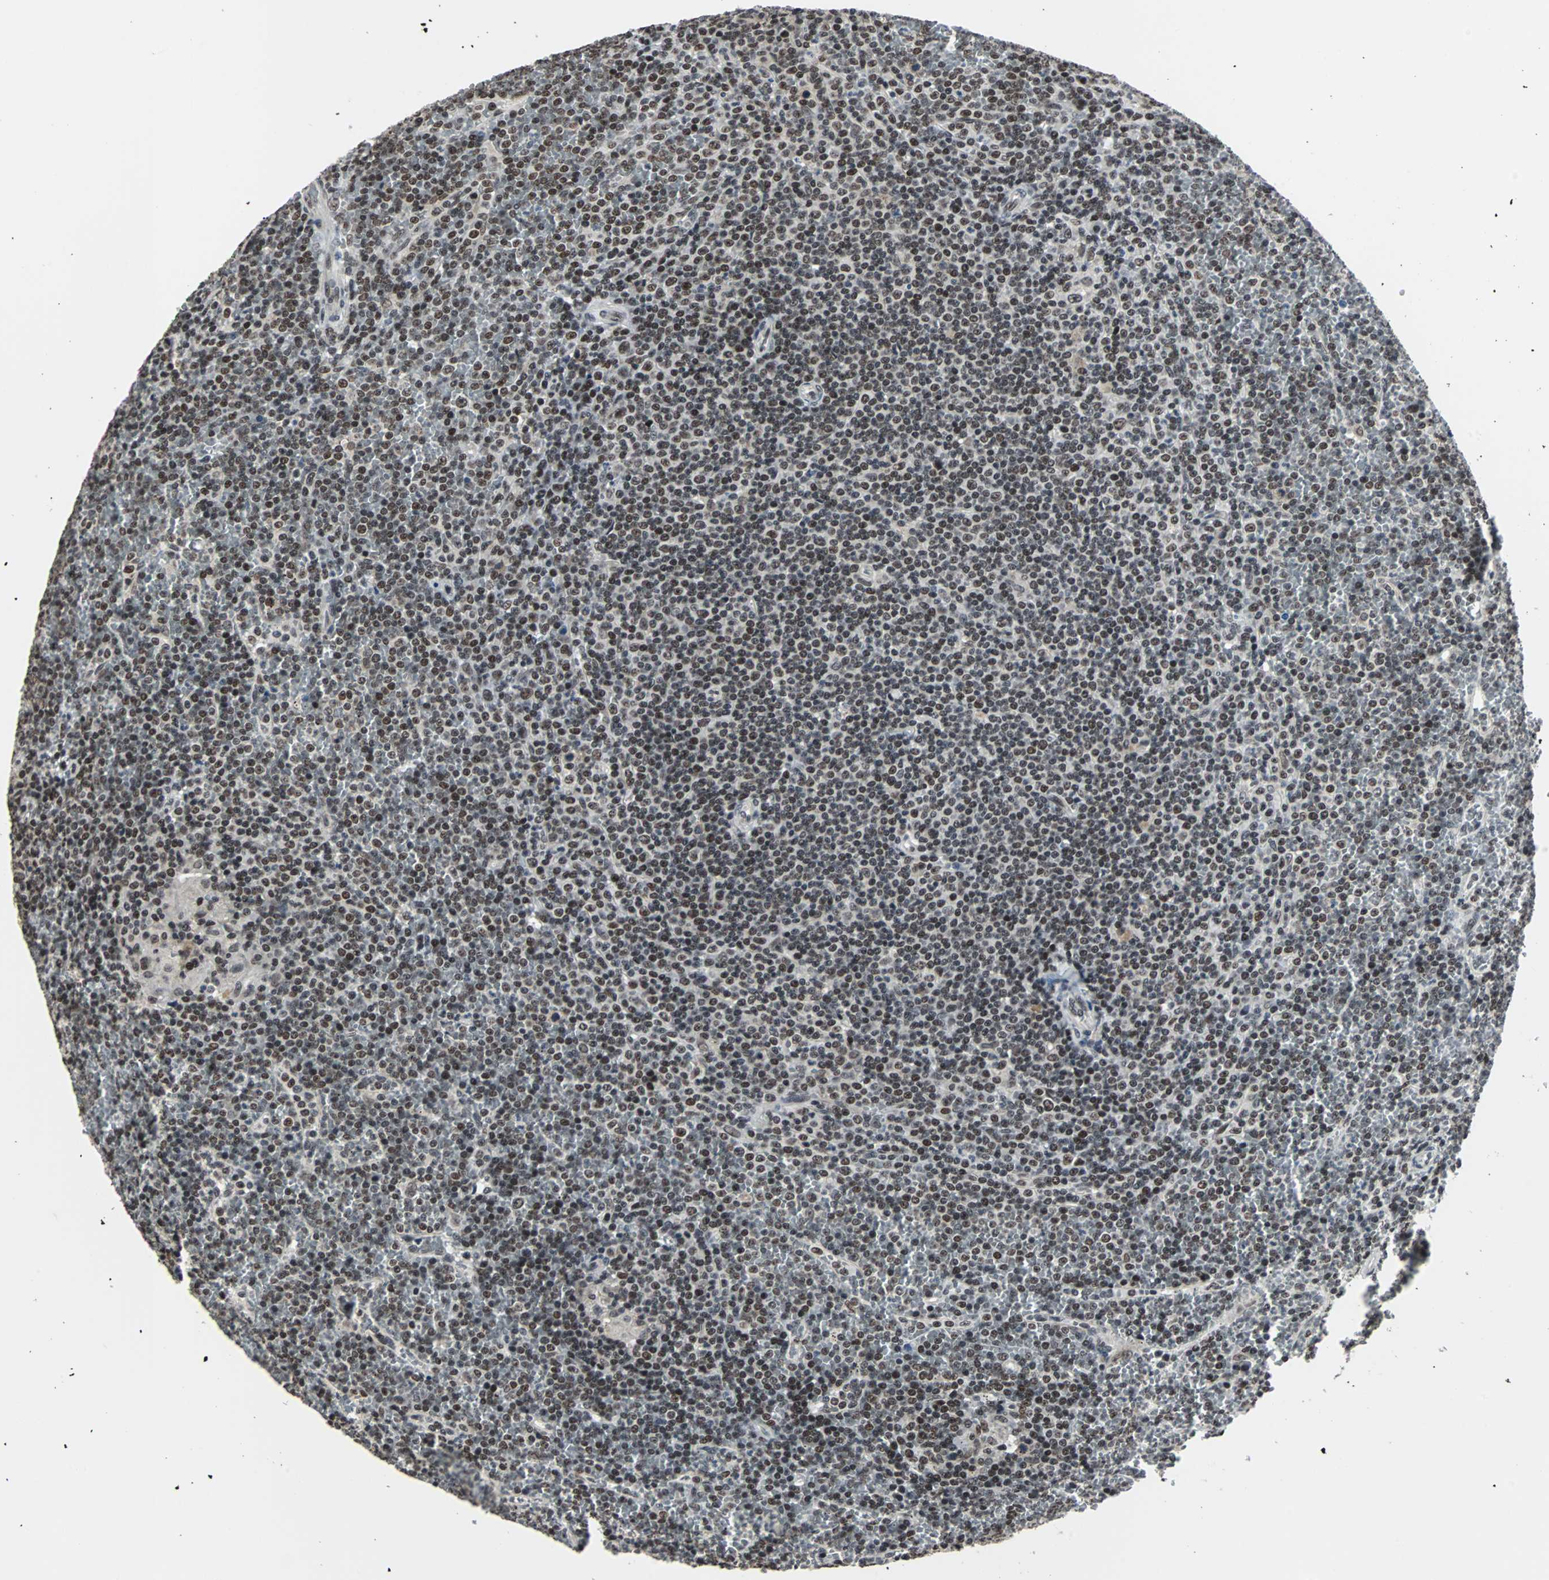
{"staining": {"intensity": "strong", "quantity": ">75%", "location": "nuclear"}, "tissue": "lymphoma", "cell_type": "Tumor cells", "image_type": "cancer", "snomed": [{"axis": "morphology", "description": "Malignant lymphoma, non-Hodgkin's type, Low grade"}, {"axis": "topography", "description": "Spleen"}], "caption": "IHC of human lymphoma reveals high levels of strong nuclear expression in approximately >75% of tumor cells.", "gene": "TERF2IP", "patient": {"sex": "female", "age": 19}}